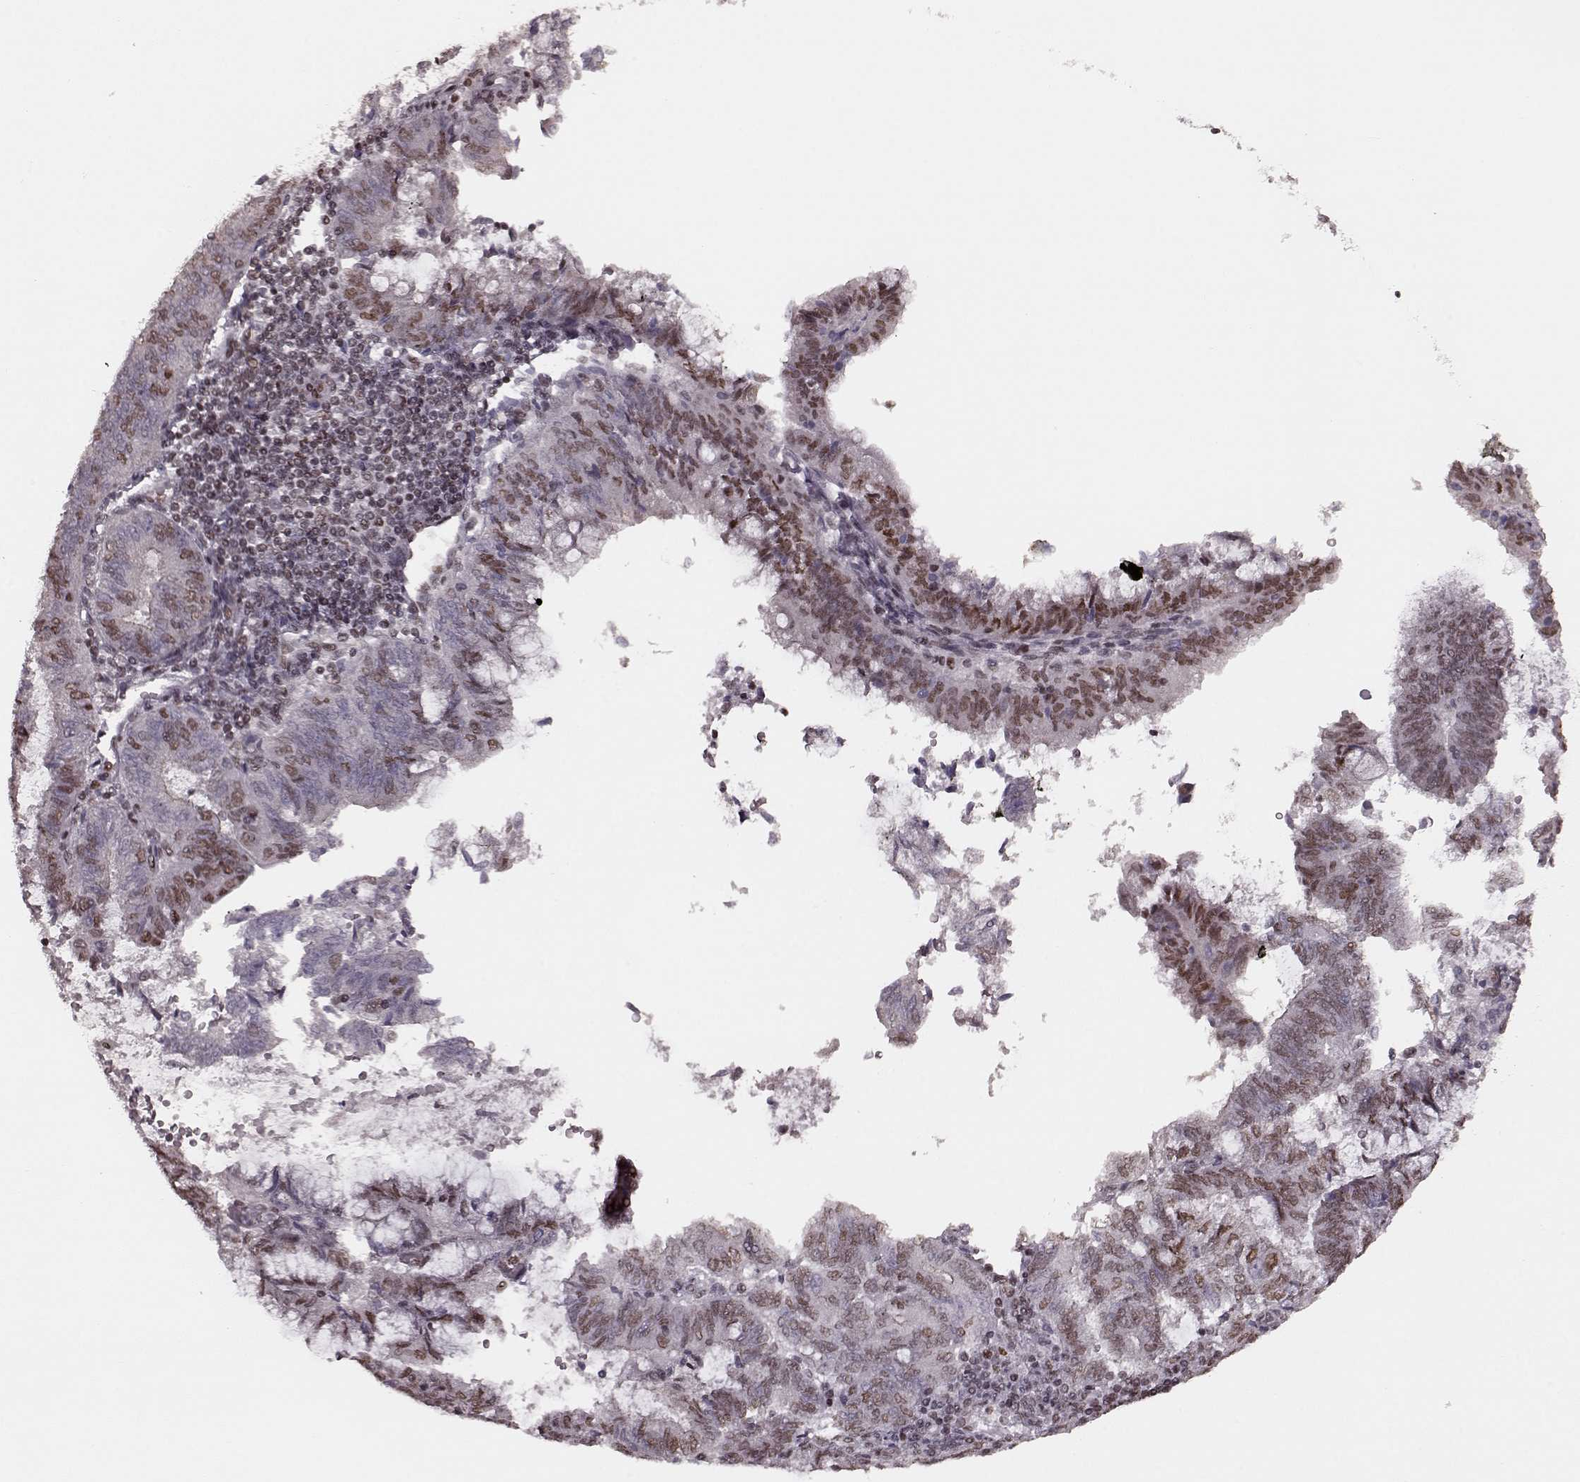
{"staining": {"intensity": "moderate", "quantity": "25%-75%", "location": "nuclear"}, "tissue": "endometrial cancer", "cell_type": "Tumor cells", "image_type": "cancer", "snomed": [{"axis": "morphology", "description": "Adenocarcinoma, NOS"}, {"axis": "topography", "description": "Endometrium"}], "caption": "Adenocarcinoma (endometrial) stained for a protein (brown) shows moderate nuclear positive staining in about 25%-75% of tumor cells.", "gene": "NR2C1", "patient": {"sex": "female", "age": 65}}